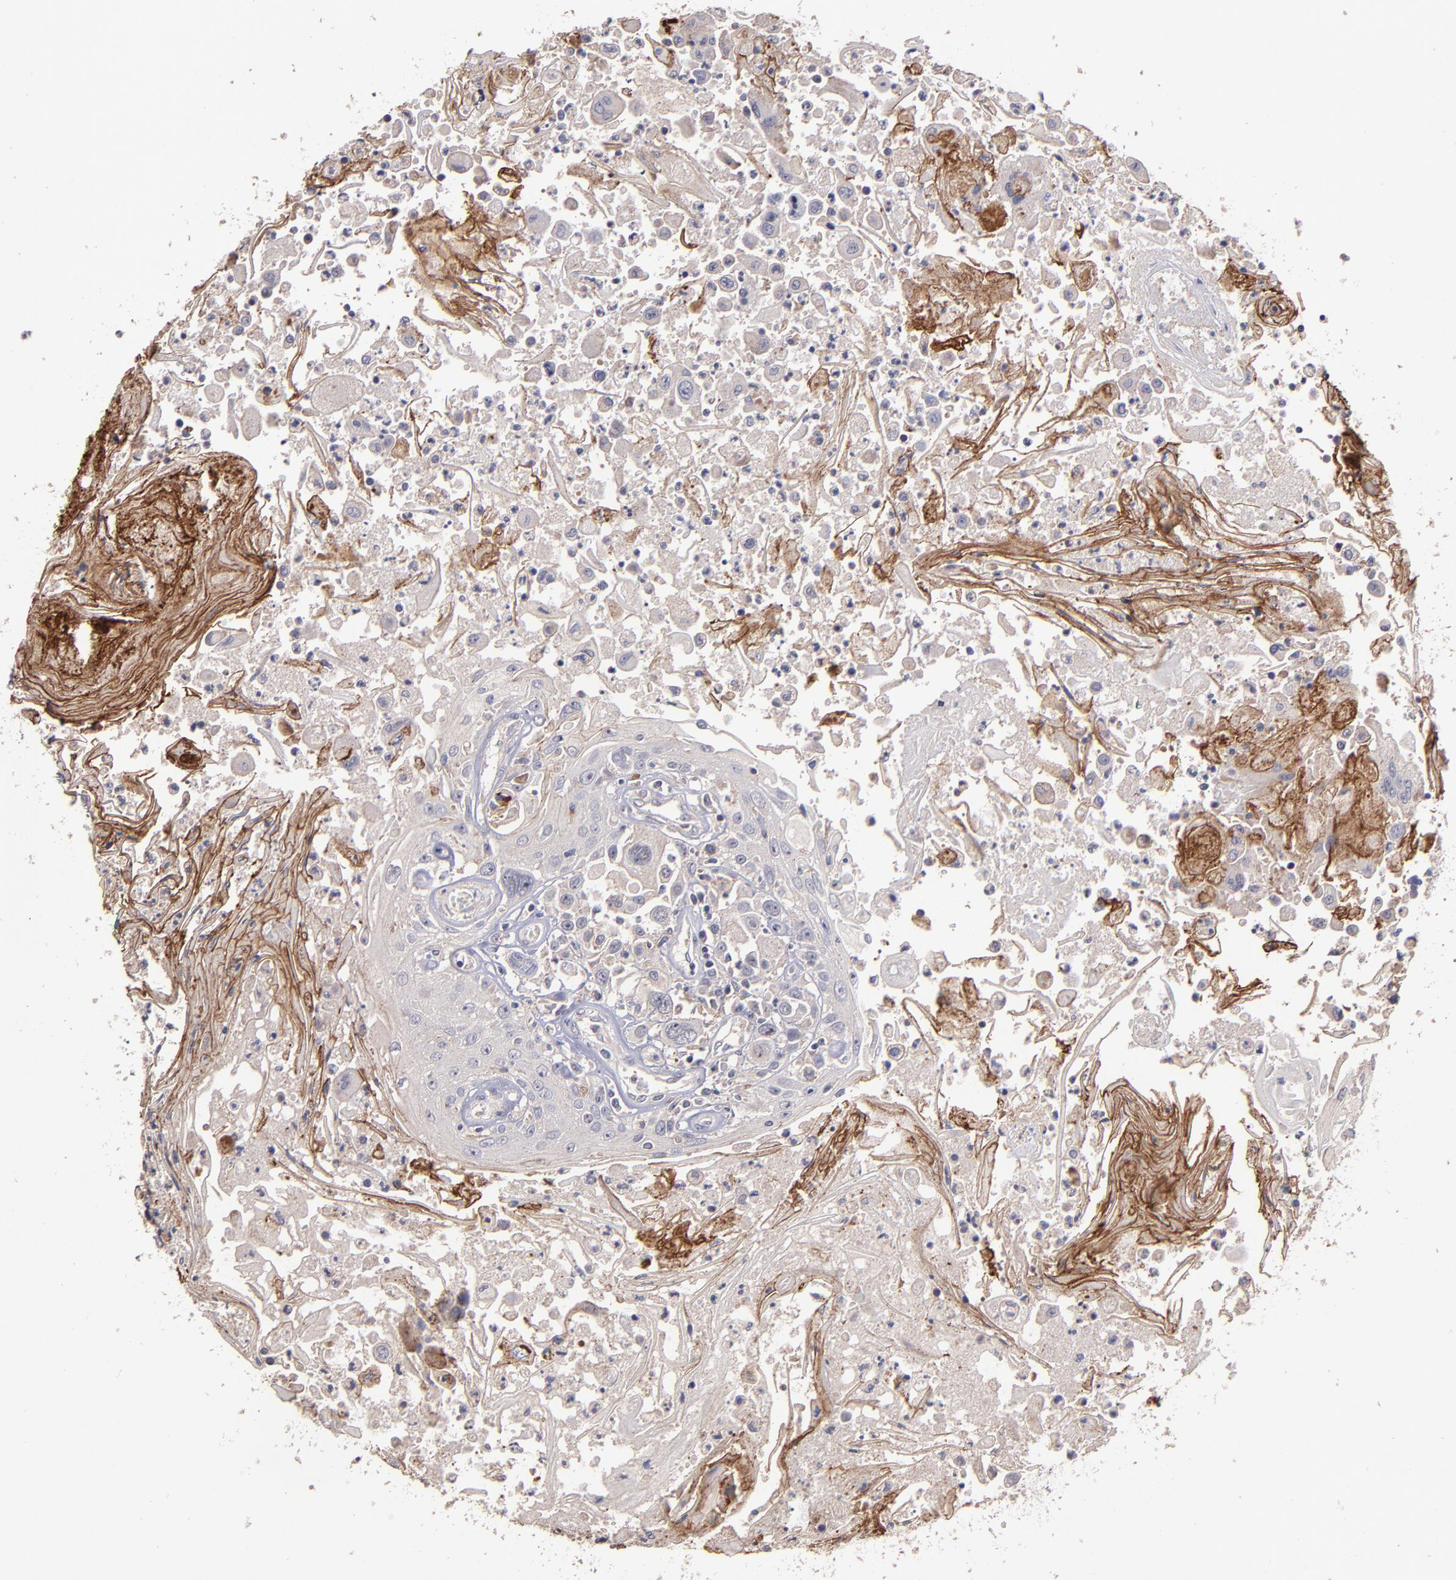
{"staining": {"intensity": "strong", "quantity": "<25%", "location": "cytoplasmic/membranous"}, "tissue": "head and neck cancer", "cell_type": "Tumor cells", "image_type": "cancer", "snomed": [{"axis": "morphology", "description": "Squamous cell carcinoma, NOS"}, {"axis": "topography", "description": "Oral tissue"}, {"axis": "topography", "description": "Head-Neck"}], "caption": "Strong cytoplasmic/membranous protein staining is identified in about <25% of tumor cells in head and neck cancer (squamous cell carcinoma).", "gene": "MAGEE1", "patient": {"sex": "female", "age": 76}}